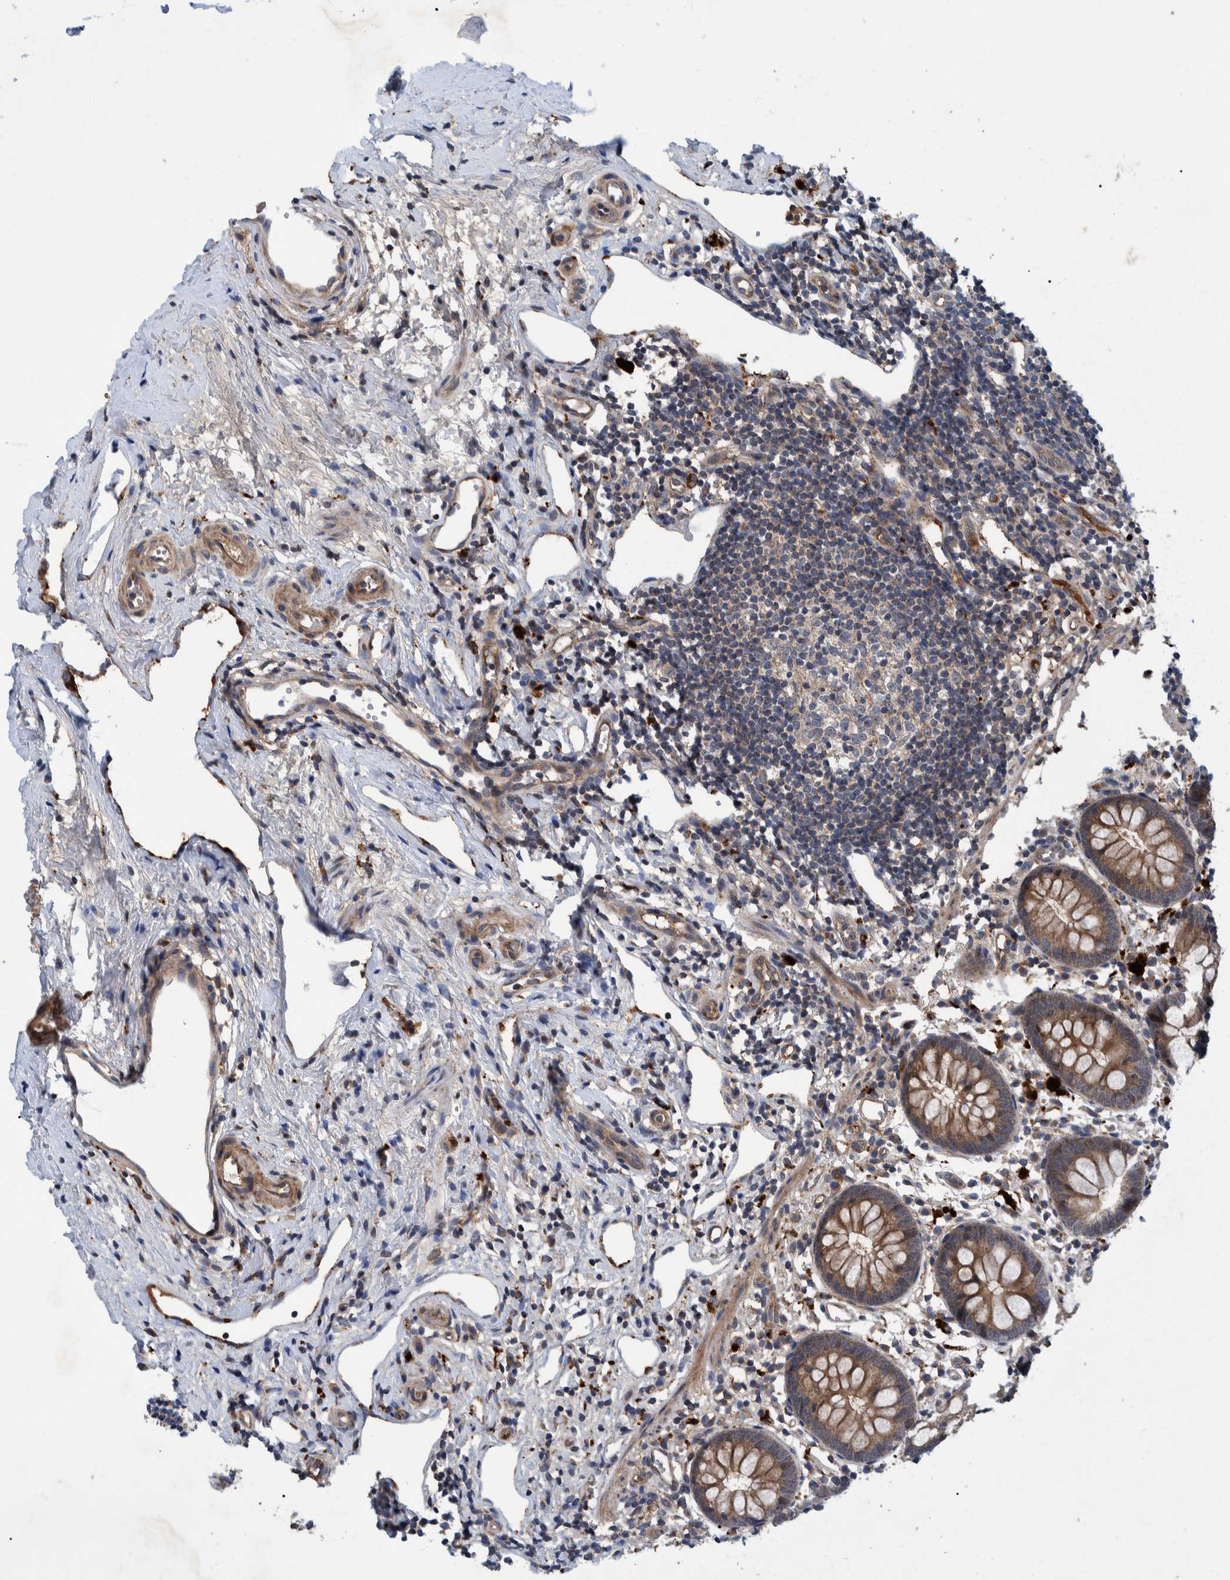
{"staining": {"intensity": "moderate", "quantity": ">75%", "location": "cytoplasmic/membranous"}, "tissue": "appendix", "cell_type": "Glandular cells", "image_type": "normal", "snomed": [{"axis": "morphology", "description": "Normal tissue, NOS"}, {"axis": "topography", "description": "Appendix"}], "caption": "Protein staining of benign appendix shows moderate cytoplasmic/membranous expression in approximately >75% of glandular cells.", "gene": "ITIH3", "patient": {"sex": "female", "age": 20}}